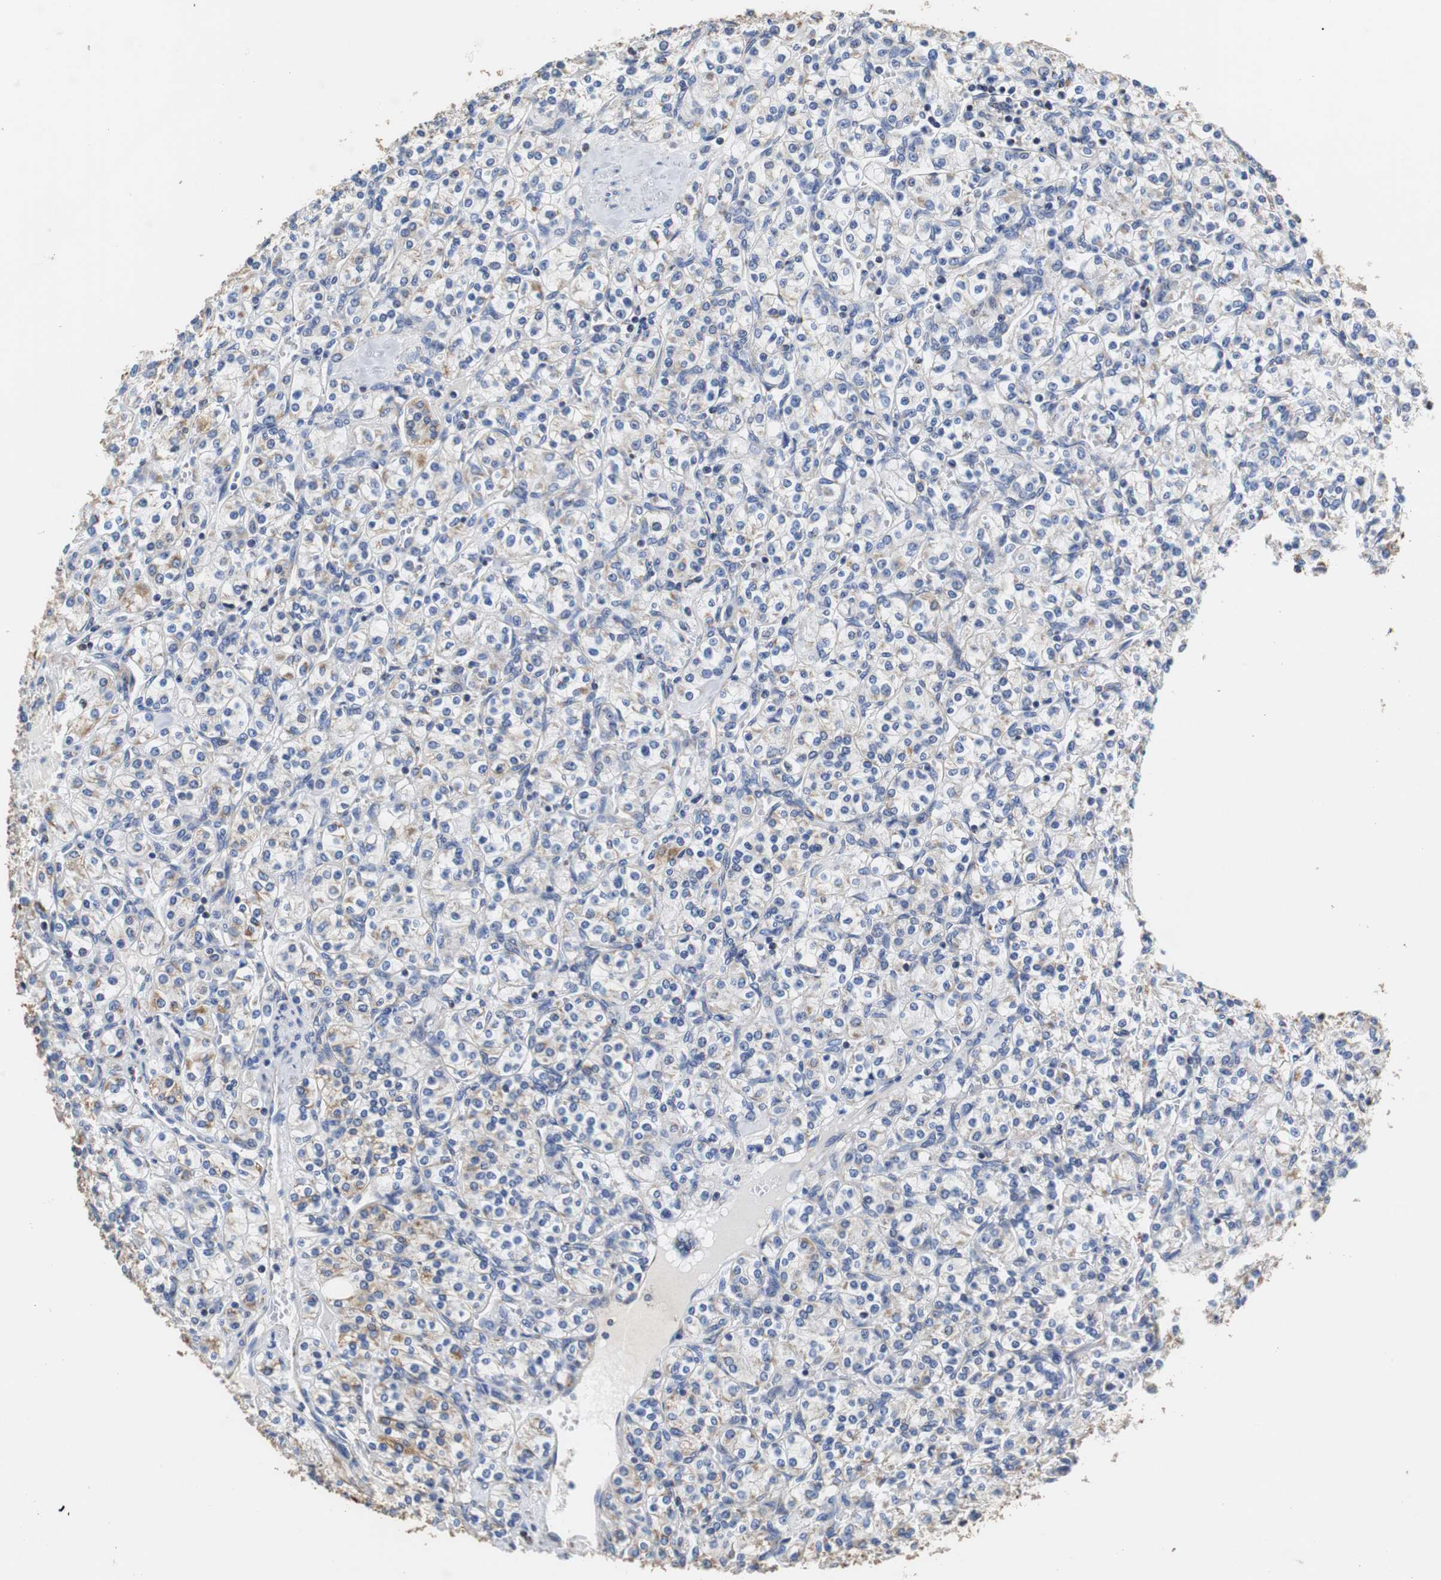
{"staining": {"intensity": "weak", "quantity": "<25%", "location": "cytoplasmic/membranous"}, "tissue": "renal cancer", "cell_type": "Tumor cells", "image_type": "cancer", "snomed": [{"axis": "morphology", "description": "Adenocarcinoma, NOS"}, {"axis": "topography", "description": "Kidney"}], "caption": "Renal cancer (adenocarcinoma) stained for a protein using IHC demonstrates no expression tumor cells.", "gene": "PCK1", "patient": {"sex": "male", "age": 77}}